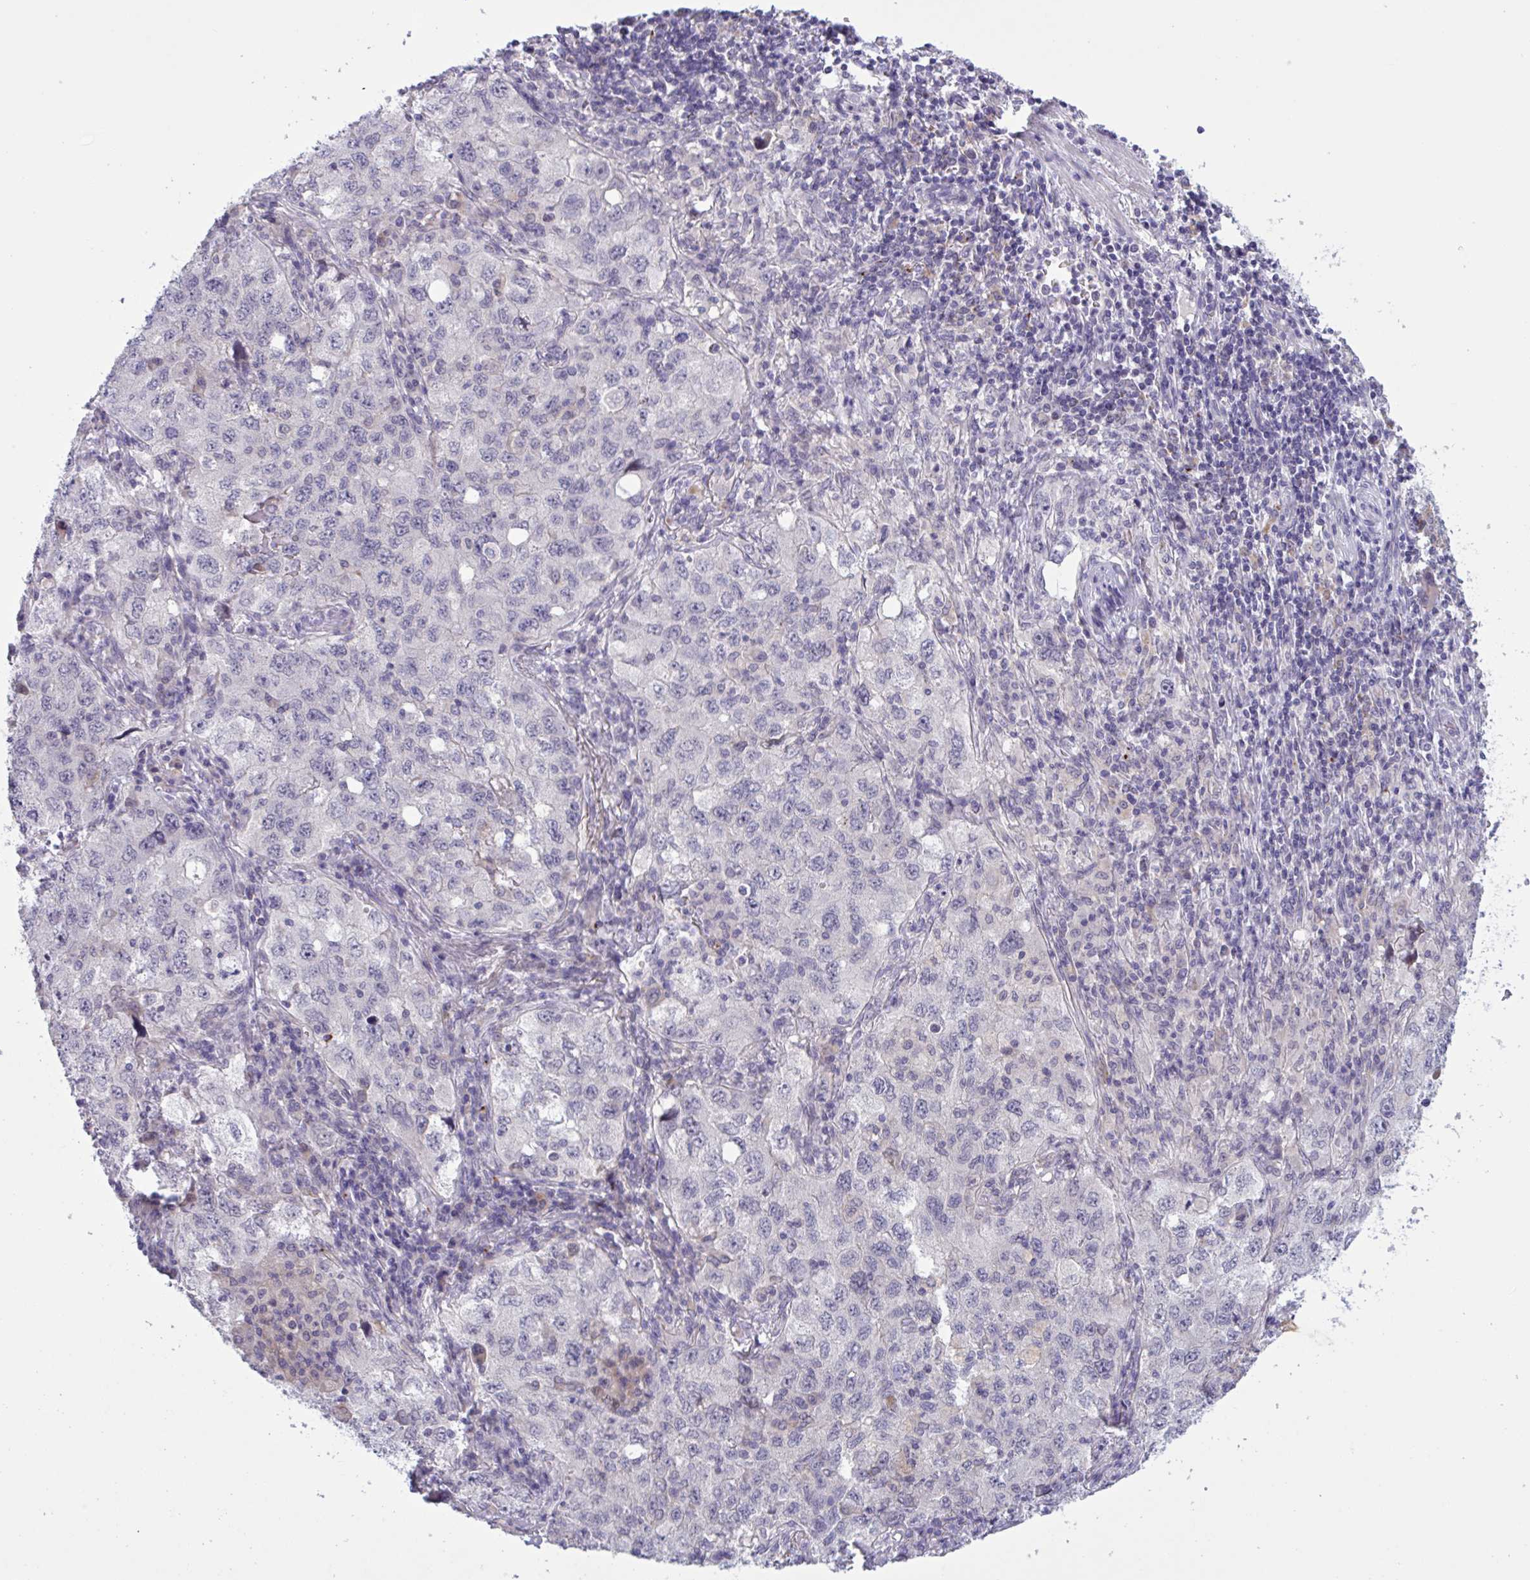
{"staining": {"intensity": "negative", "quantity": "none", "location": "none"}, "tissue": "lung cancer", "cell_type": "Tumor cells", "image_type": "cancer", "snomed": [{"axis": "morphology", "description": "Adenocarcinoma, NOS"}, {"axis": "topography", "description": "Lung"}], "caption": "Tumor cells are negative for brown protein staining in lung cancer (adenocarcinoma).", "gene": "RFPL4B", "patient": {"sex": "female", "age": 57}}